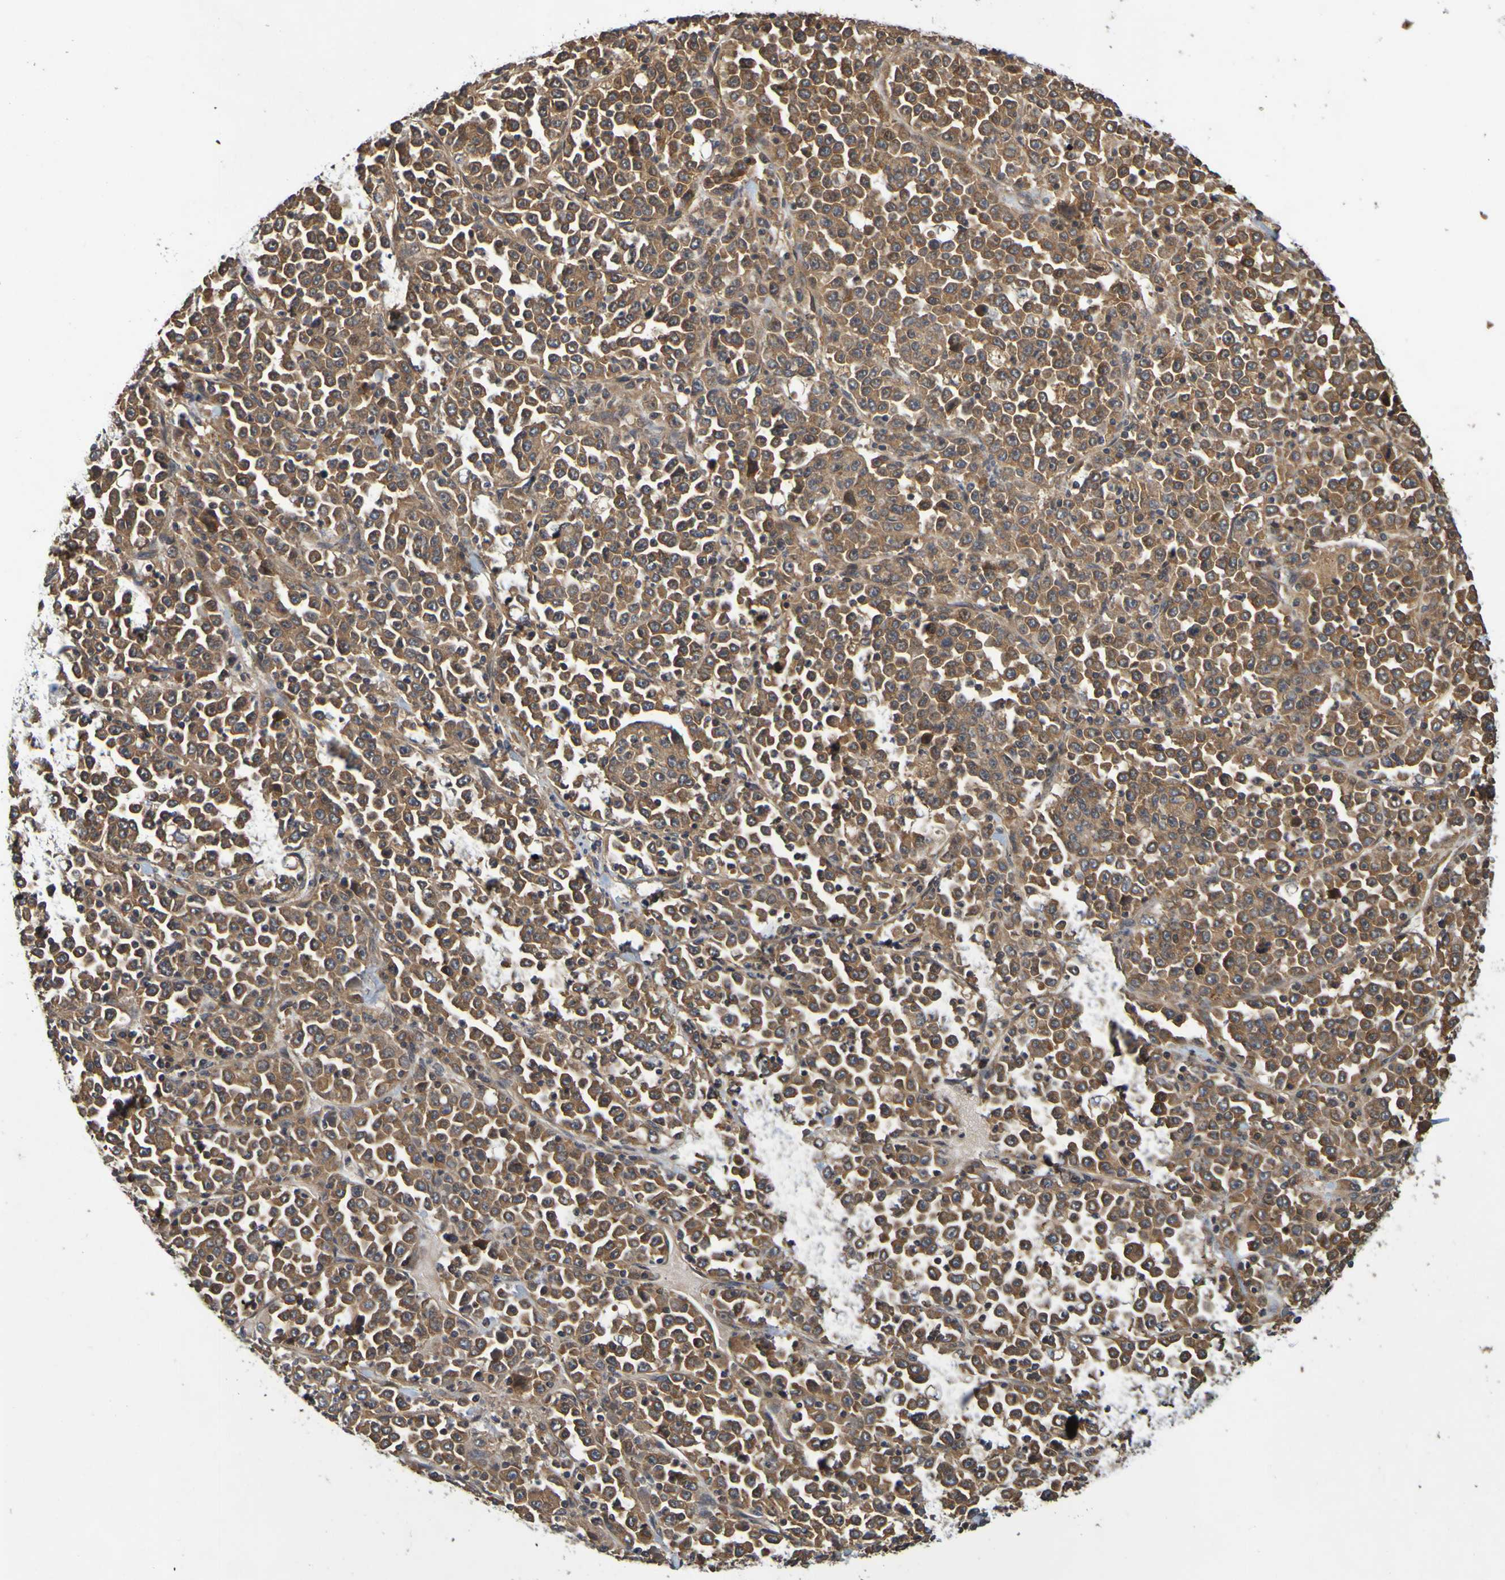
{"staining": {"intensity": "moderate", "quantity": ">75%", "location": "cytoplasmic/membranous"}, "tissue": "stomach cancer", "cell_type": "Tumor cells", "image_type": "cancer", "snomed": [{"axis": "morphology", "description": "Normal tissue, NOS"}, {"axis": "morphology", "description": "Adenocarcinoma, NOS"}, {"axis": "topography", "description": "Stomach, upper"}, {"axis": "topography", "description": "Stomach"}], "caption": "Stomach cancer stained for a protein reveals moderate cytoplasmic/membranous positivity in tumor cells. The protein of interest is stained brown, and the nuclei are stained in blue (DAB (3,3'-diaminobenzidine) IHC with brightfield microscopy, high magnification).", "gene": "OCRL", "patient": {"sex": "male", "age": 59}}